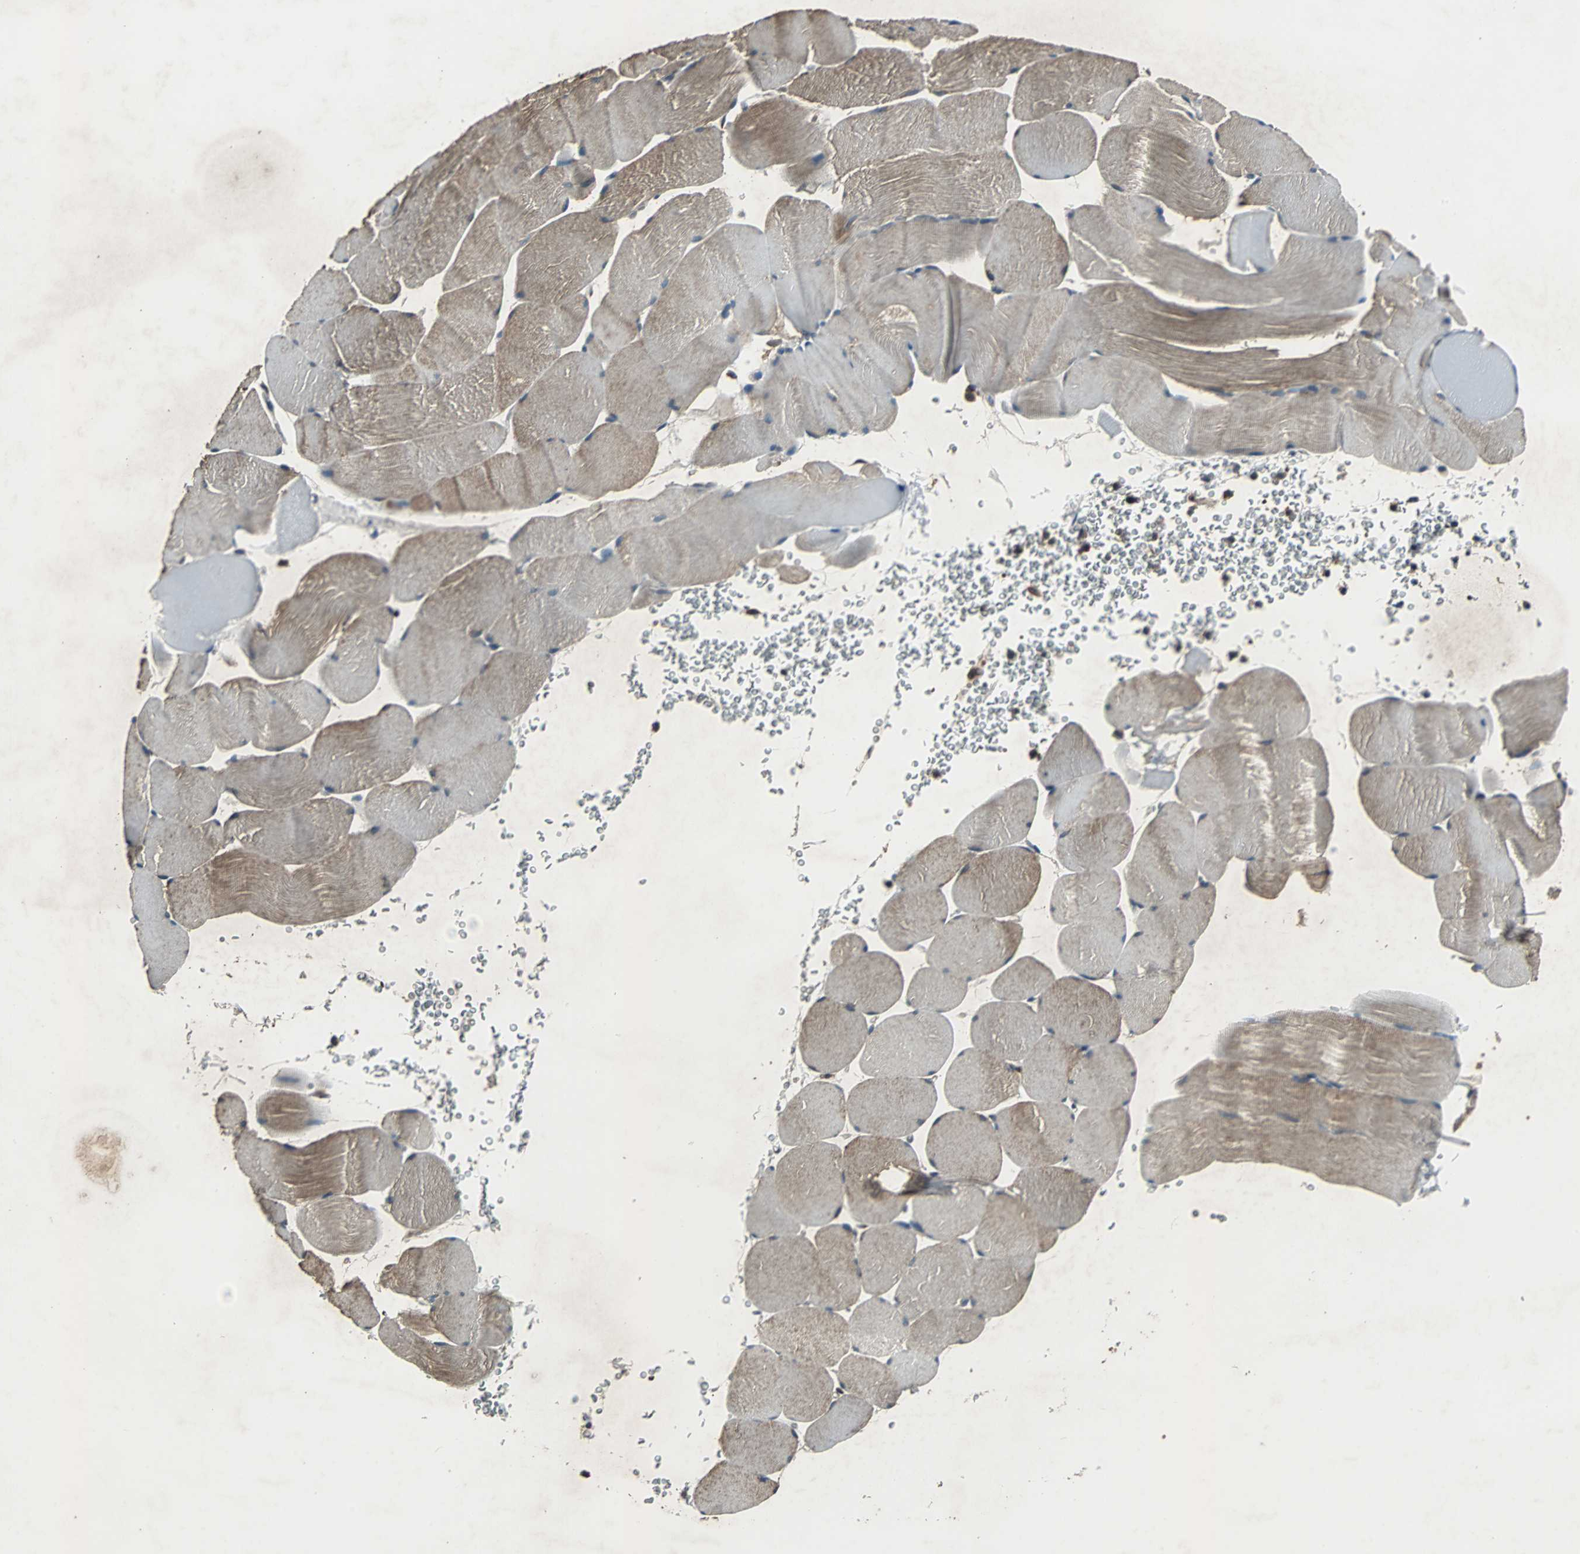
{"staining": {"intensity": "weak", "quantity": "<25%", "location": "cytoplasmic/membranous"}, "tissue": "skeletal muscle", "cell_type": "Myocytes", "image_type": "normal", "snomed": [{"axis": "morphology", "description": "Normal tissue, NOS"}, {"axis": "topography", "description": "Skeletal muscle"}], "caption": "The immunohistochemistry histopathology image has no significant expression in myocytes of skeletal muscle.", "gene": "SOS1", "patient": {"sex": "male", "age": 62}}